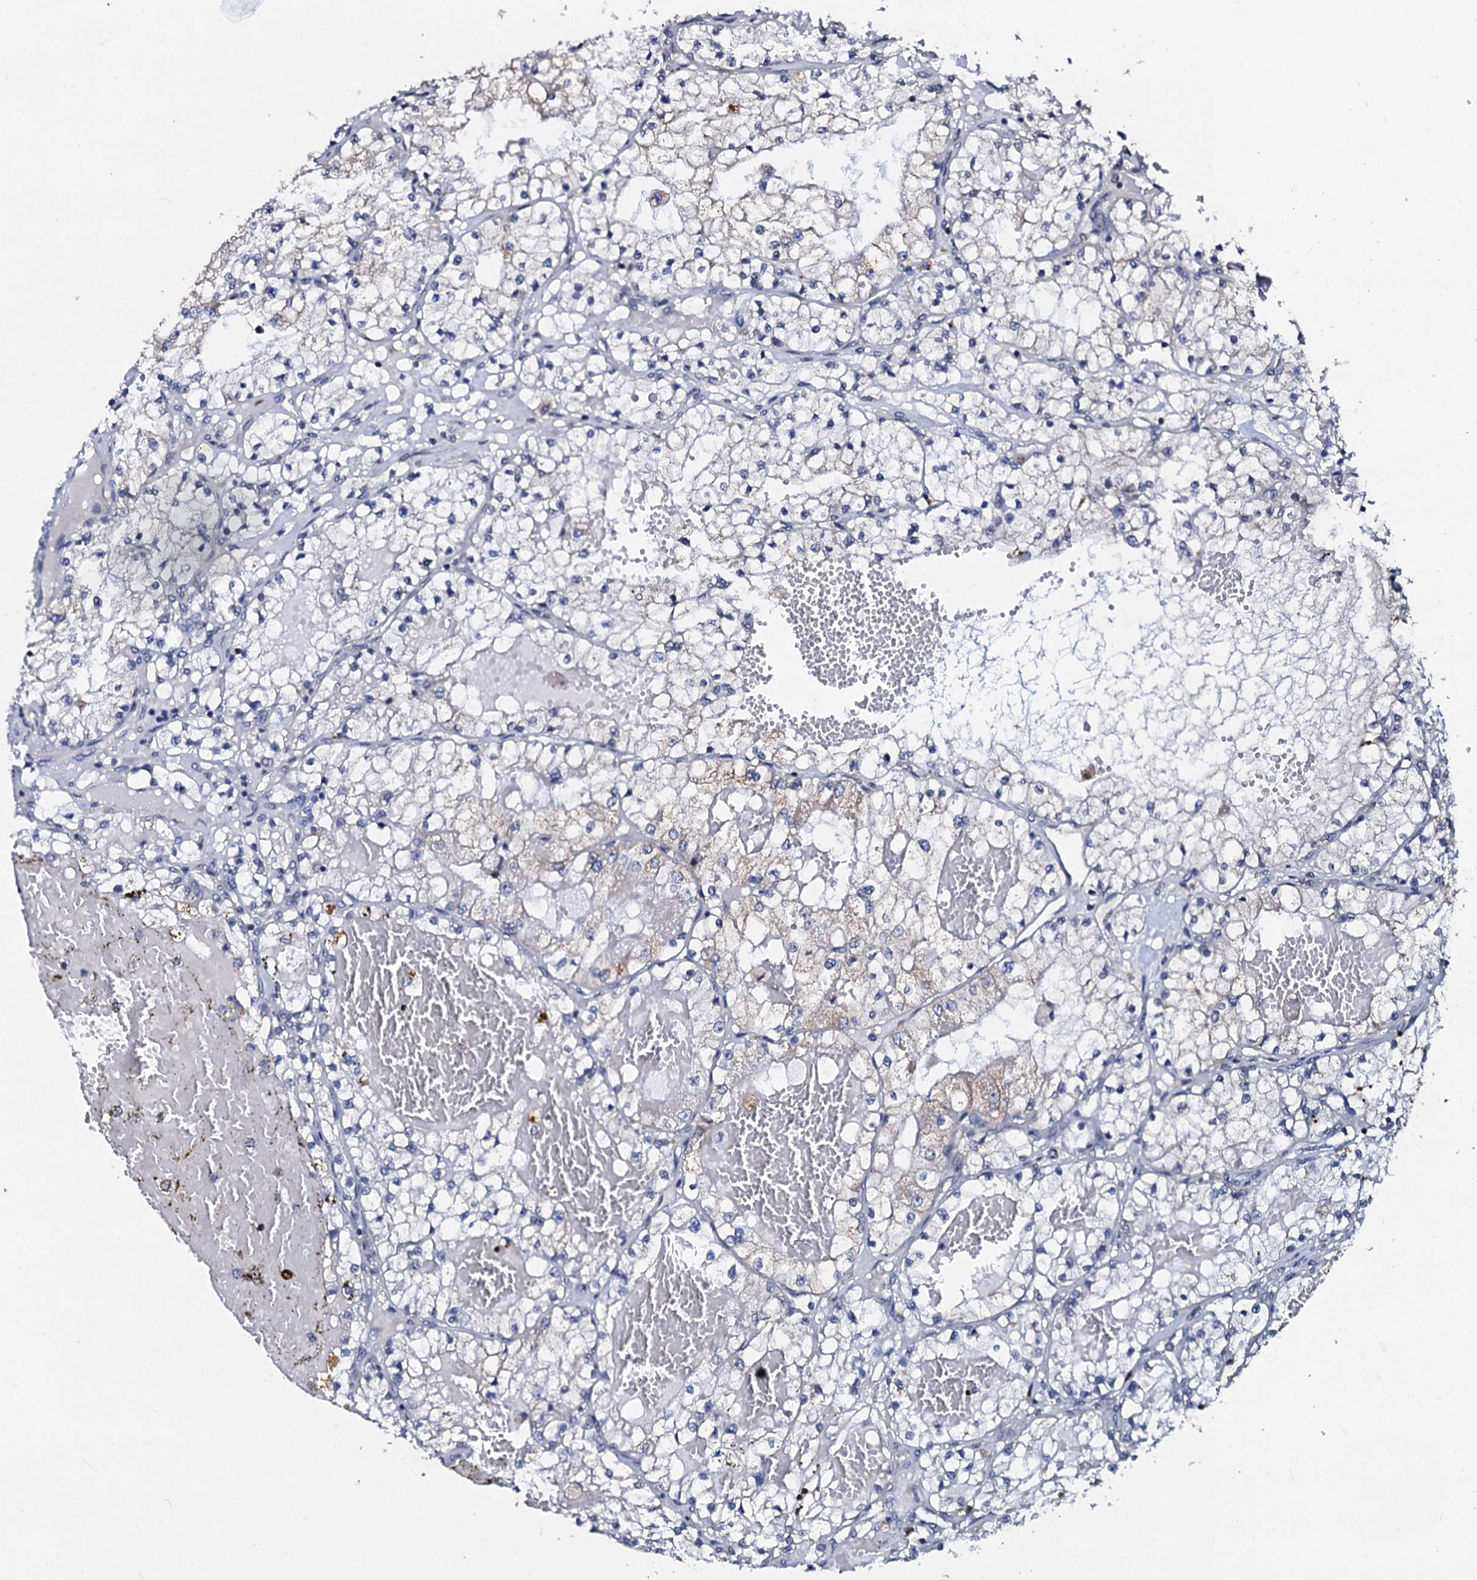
{"staining": {"intensity": "negative", "quantity": "none", "location": "none"}, "tissue": "renal cancer", "cell_type": "Tumor cells", "image_type": "cancer", "snomed": [{"axis": "morphology", "description": "Normal tissue, NOS"}, {"axis": "morphology", "description": "Adenocarcinoma, NOS"}, {"axis": "topography", "description": "Kidney"}], "caption": "Tumor cells are negative for protein expression in human adenocarcinoma (renal). Brightfield microscopy of IHC stained with DAB (3,3'-diaminobenzidine) (brown) and hematoxylin (blue), captured at high magnification.", "gene": "SLC37A4", "patient": {"sex": "male", "age": 68}}